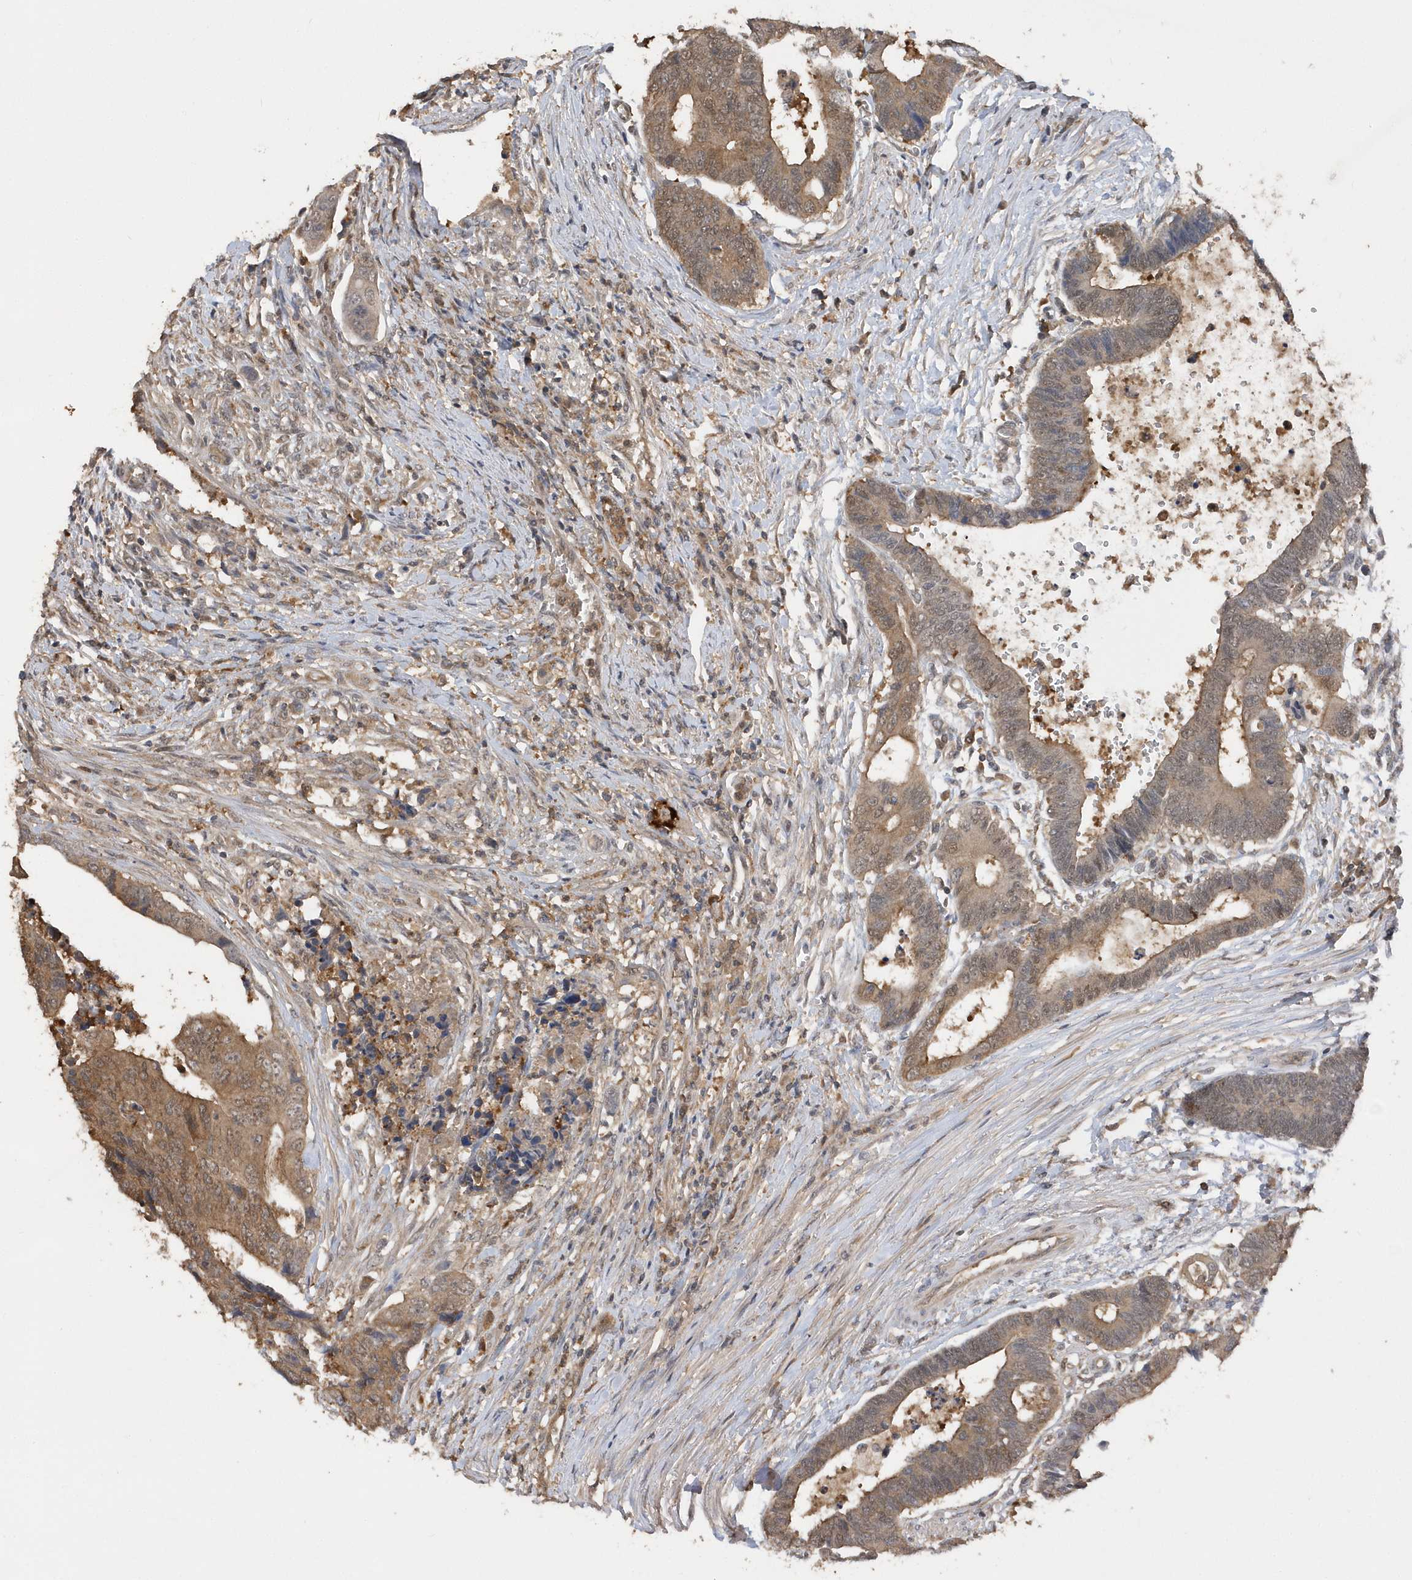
{"staining": {"intensity": "moderate", "quantity": "25%-75%", "location": "cytoplasmic/membranous"}, "tissue": "colorectal cancer", "cell_type": "Tumor cells", "image_type": "cancer", "snomed": [{"axis": "morphology", "description": "Adenocarcinoma, NOS"}, {"axis": "topography", "description": "Rectum"}], "caption": "DAB (3,3'-diaminobenzidine) immunohistochemical staining of human adenocarcinoma (colorectal) demonstrates moderate cytoplasmic/membranous protein staining in approximately 25%-75% of tumor cells.", "gene": "RPE", "patient": {"sex": "male", "age": 84}}